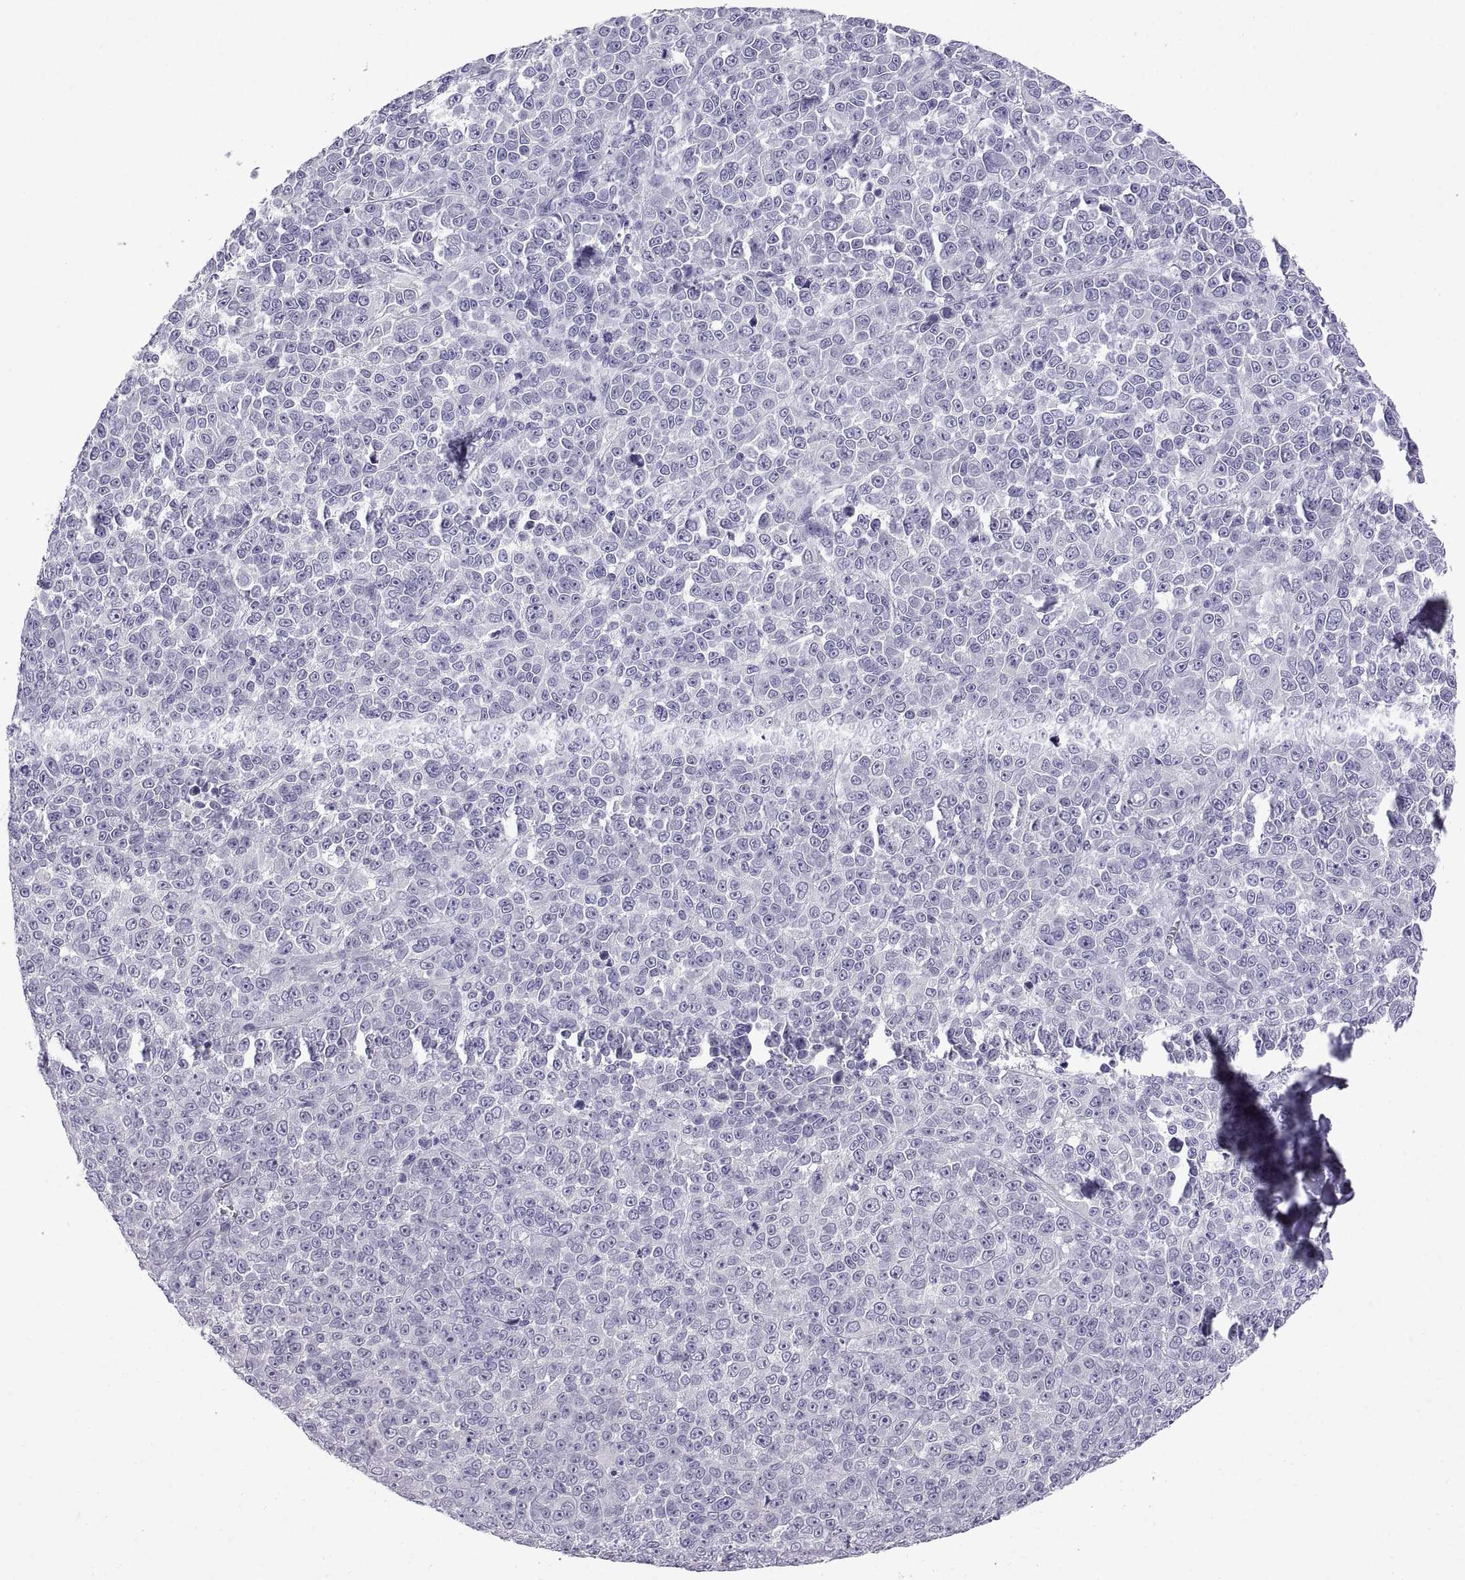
{"staining": {"intensity": "negative", "quantity": "none", "location": "none"}, "tissue": "melanoma", "cell_type": "Tumor cells", "image_type": "cancer", "snomed": [{"axis": "morphology", "description": "Malignant melanoma, NOS"}, {"axis": "topography", "description": "Skin"}], "caption": "Immunohistochemistry of human malignant melanoma shows no positivity in tumor cells.", "gene": "SPDYE1", "patient": {"sex": "female", "age": 95}}